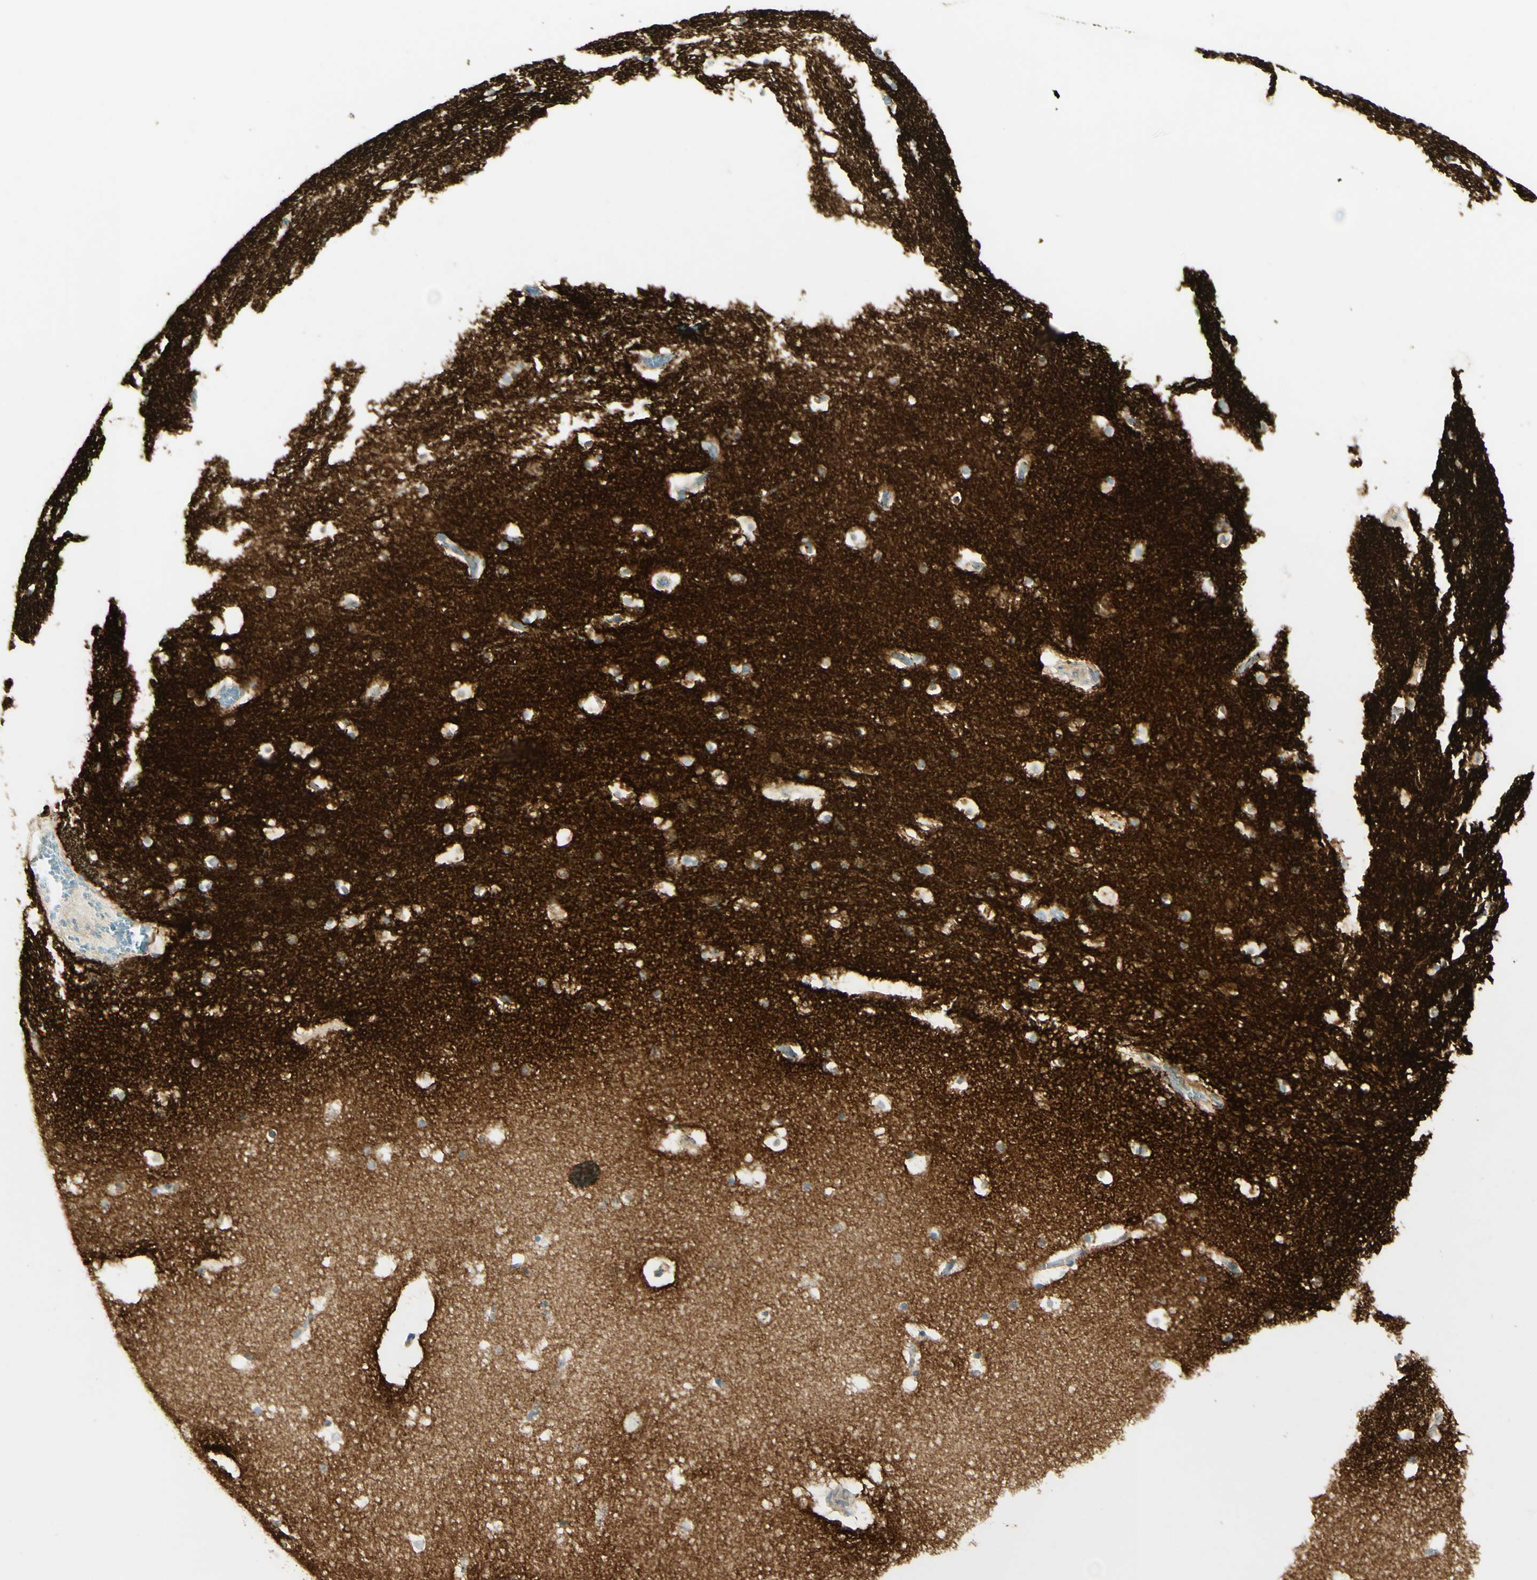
{"staining": {"intensity": "negative", "quantity": "none", "location": "none"}, "tissue": "hippocampus", "cell_type": "Glial cells", "image_type": "normal", "snomed": [{"axis": "morphology", "description": "Normal tissue, NOS"}, {"axis": "topography", "description": "Hippocampus"}], "caption": "Glial cells are negative for brown protein staining in unremarkable hippocampus. (Brightfield microscopy of DAB (3,3'-diaminobenzidine) IHC at high magnification).", "gene": "TNN", "patient": {"sex": "male", "age": 45}}